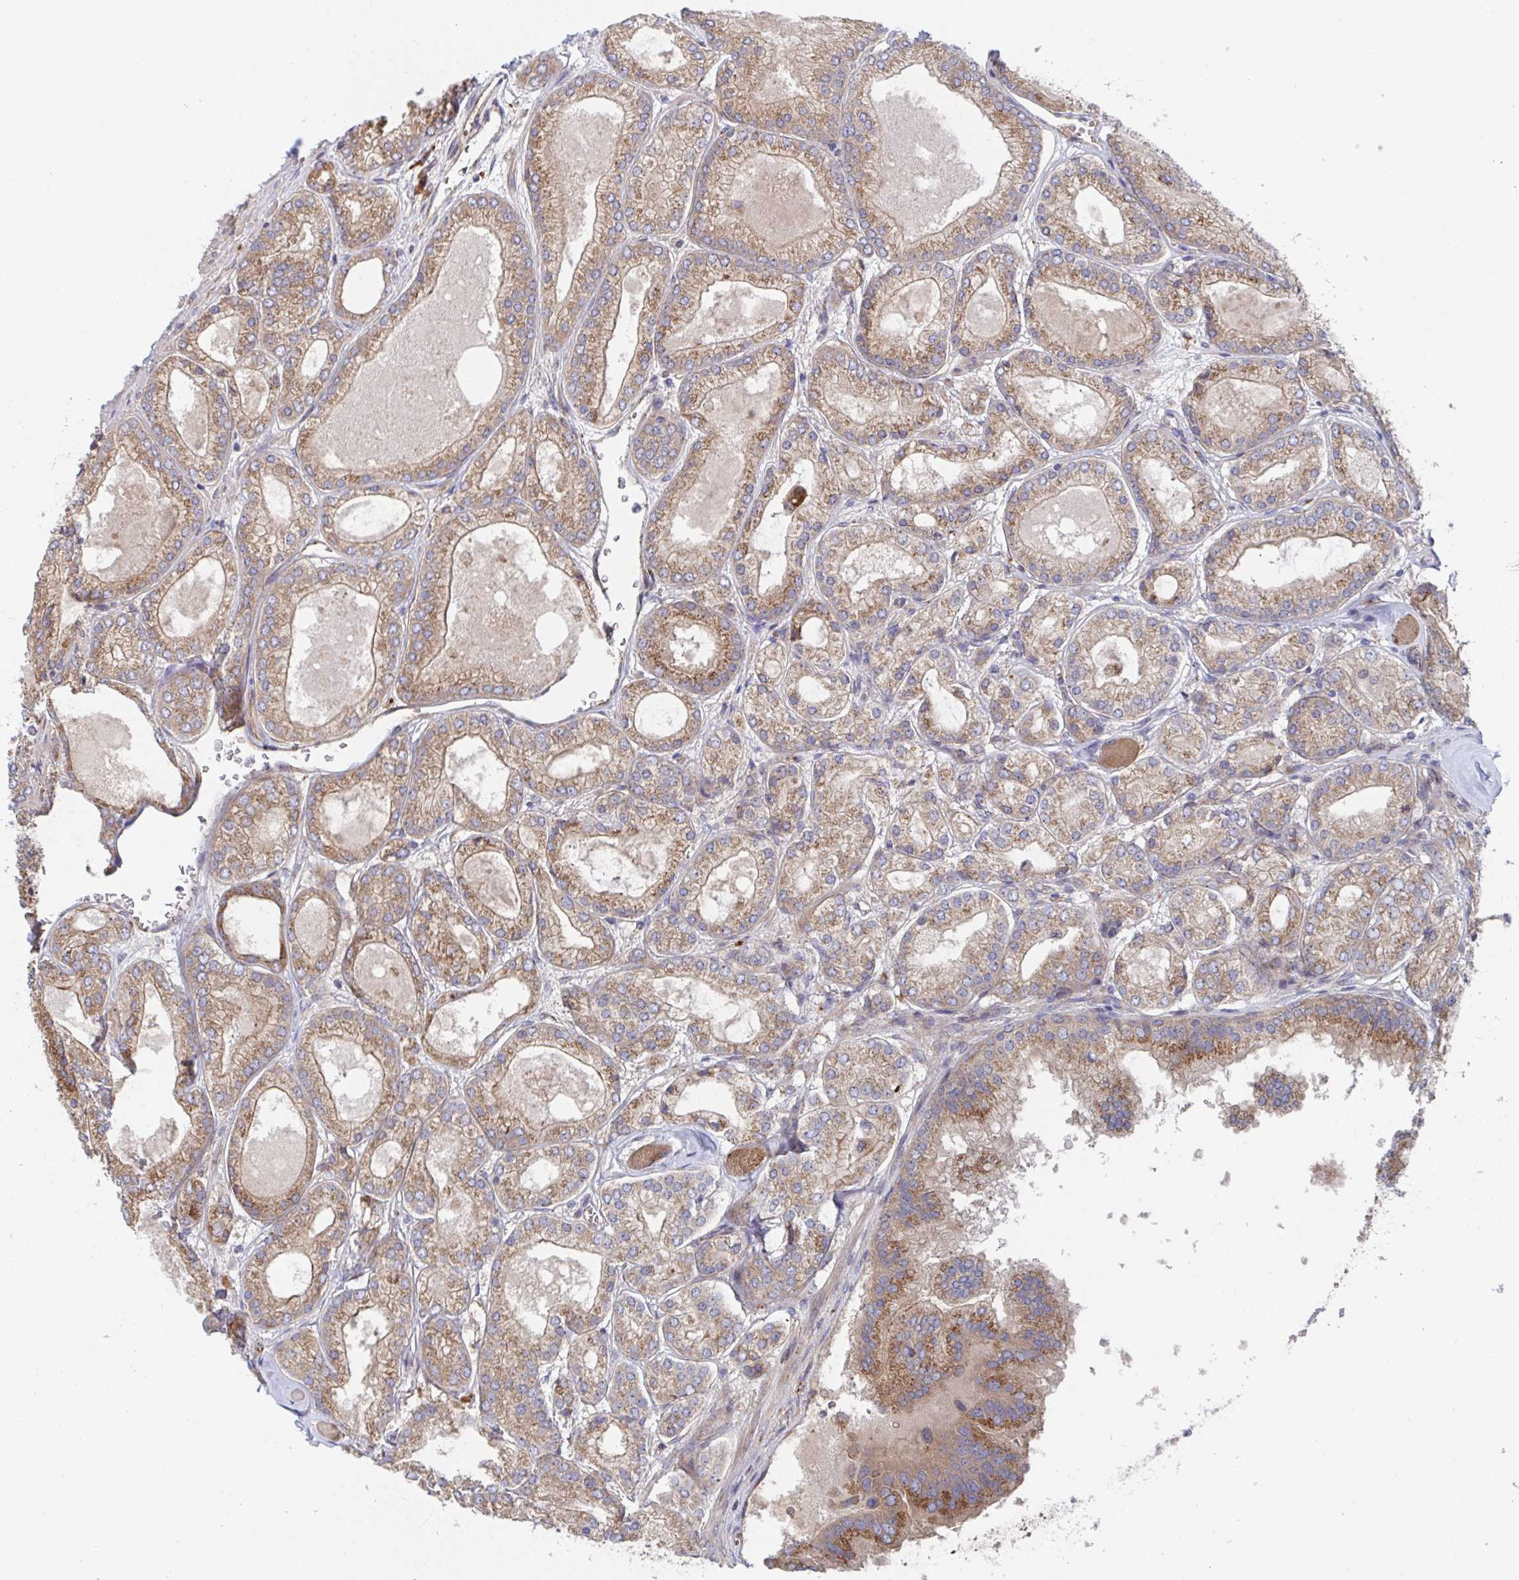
{"staining": {"intensity": "moderate", "quantity": ">75%", "location": "cytoplasmic/membranous"}, "tissue": "prostate cancer", "cell_type": "Tumor cells", "image_type": "cancer", "snomed": [{"axis": "morphology", "description": "Adenocarcinoma, High grade"}, {"axis": "topography", "description": "Prostate"}], "caption": "A micrograph of prostate high-grade adenocarcinoma stained for a protein exhibits moderate cytoplasmic/membranous brown staining in tumor cells.", "gene": "FJX1", "patient": {"sex": "male", "age": 67}}